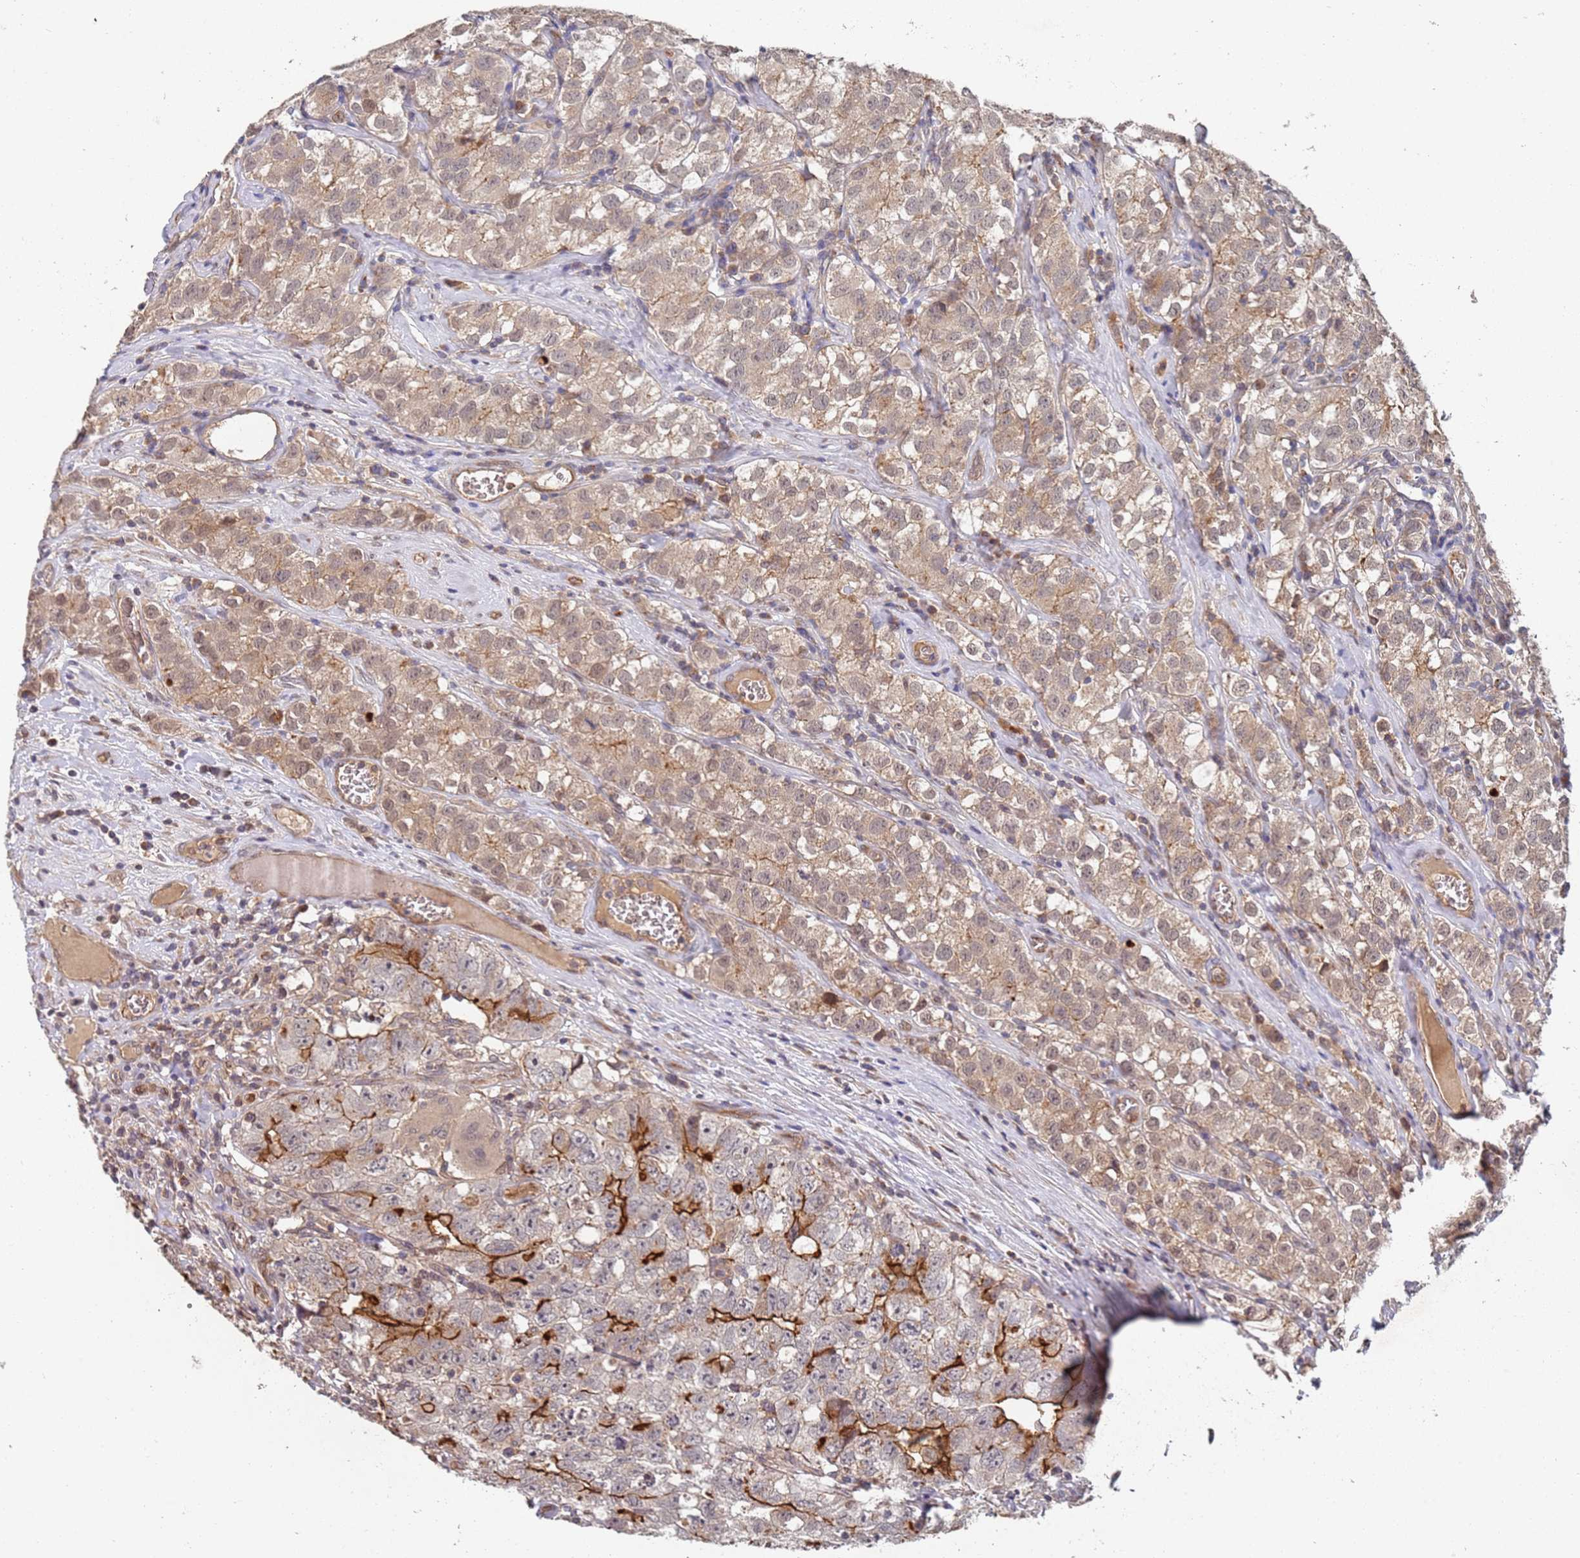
{"staining": {"intensity": "strong", "quantity": "<25%", "location": "cytoplasmic/membranous"}, "tissue": "testis cancer", "cell_type": "Tumor cells", "image_type": "cancer", "snomed": [{"axis": "morphology", "description": "Seminoma, NOS"}, {"axis": "morphology", "description": "Carcinoma, Embryonal, NOS"}, {"axis": "topography", "description": "Testis"}], "caption": "Tumor cells demonstrate medium levels of strong cytoplasmic/membranous expression in about <25% of cells in testis embryonal carcinoma.", "gene": "ABCB6", "patient": {"sex": "male", "age": 43}}